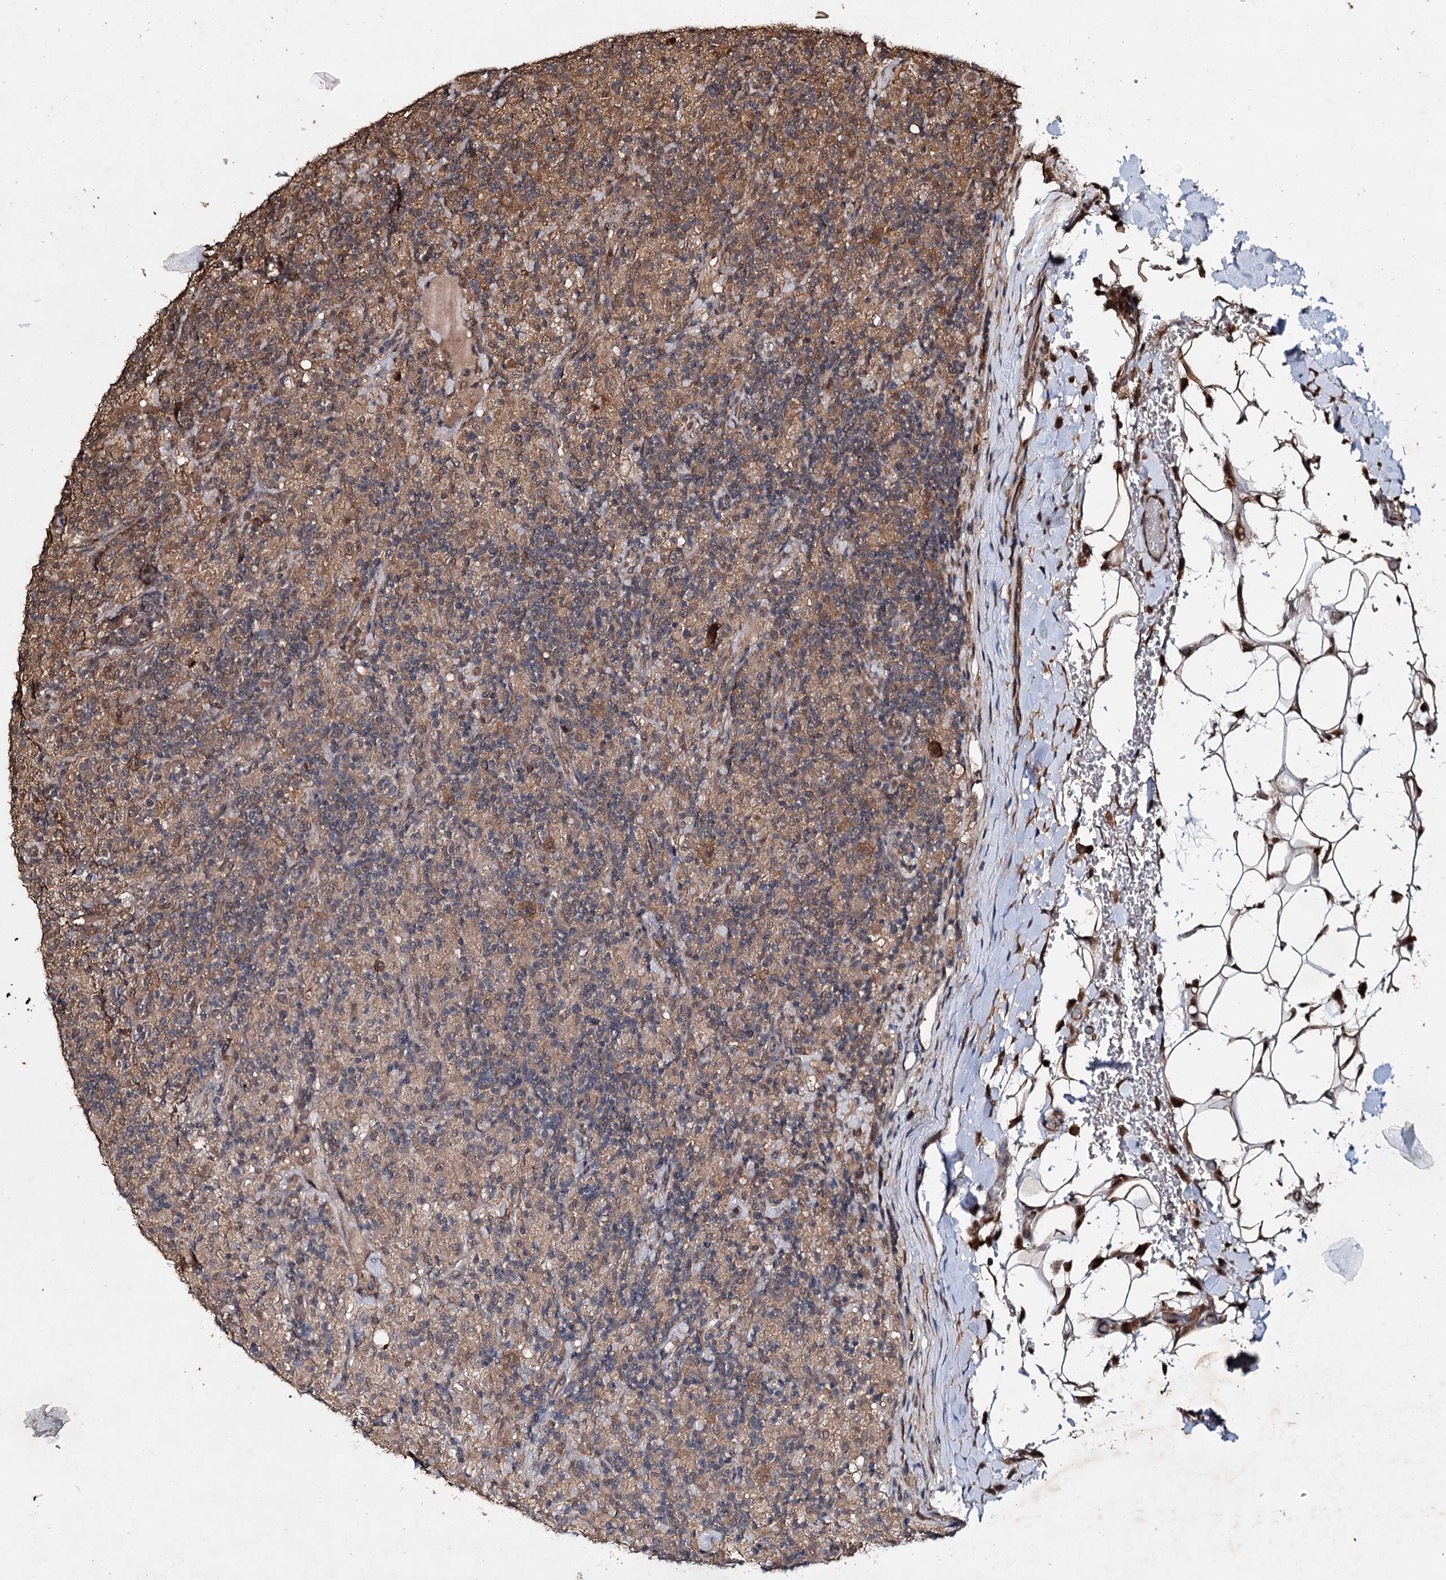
{"staining": {"intensity": "moderate", "quantity": ">75%", "location": "cytoplasmic/membranous"}, "tissue": "lymphoma", "cell_type": "Tumor cells", "image_type": "cancer", "snomed": [{"axis": "morphology", "description": "Hodgkin's disease, NOS"}, {"axis": "topography", "description": "Lymph node"}], "caption": "This micrograph displays immunohistochemistry staining of lymphoma, with medium moderate cytoplasmic/membranous expression in about >75% of tumor cells.", "gene": "SLC46A3", "patient": {"sex": "male", "age": 70}}